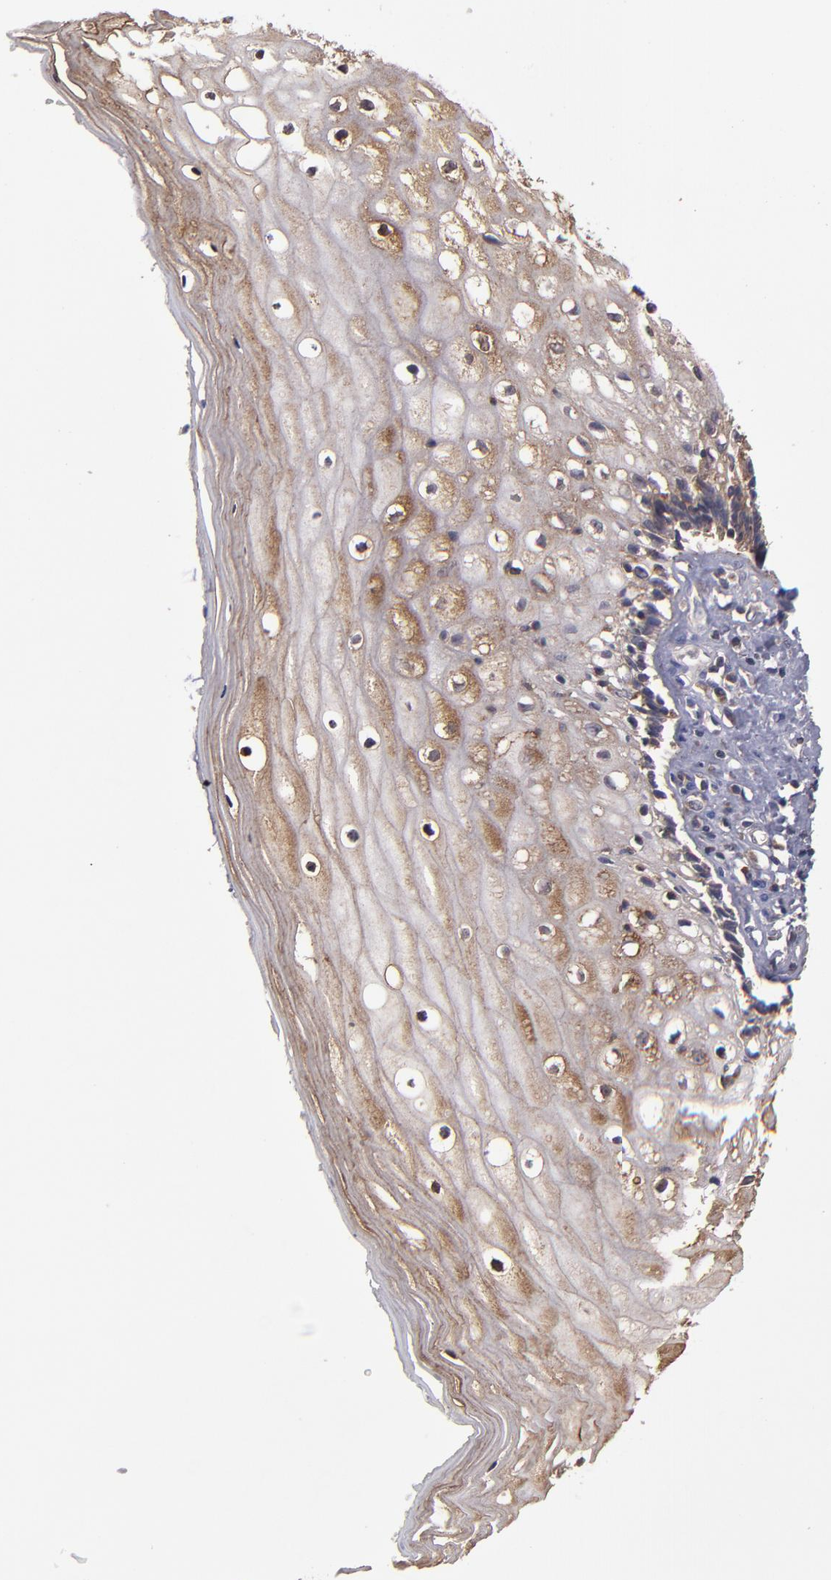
{"staining": {"intensity": "moderate", "quantity": "25%-75%", "location": "cytoplasmic/membranous"}, "tissue": "vagina", "cell_type": "Squamous epithelial cells", "image_type": "normal", "snomed": [{"axis": "morphology", "description": "Normal tissue, NOS"}, {"axis": "topography", "description": "Vagina"}], "caption": "The micrograph shows staining of unremarkable vagina, revealing moderate cytoplasmic/membranous protein staining (brown color) within squamous epithelial cells.", "gene": "NF2", "patient": {"sex": "female", "age": 46}}